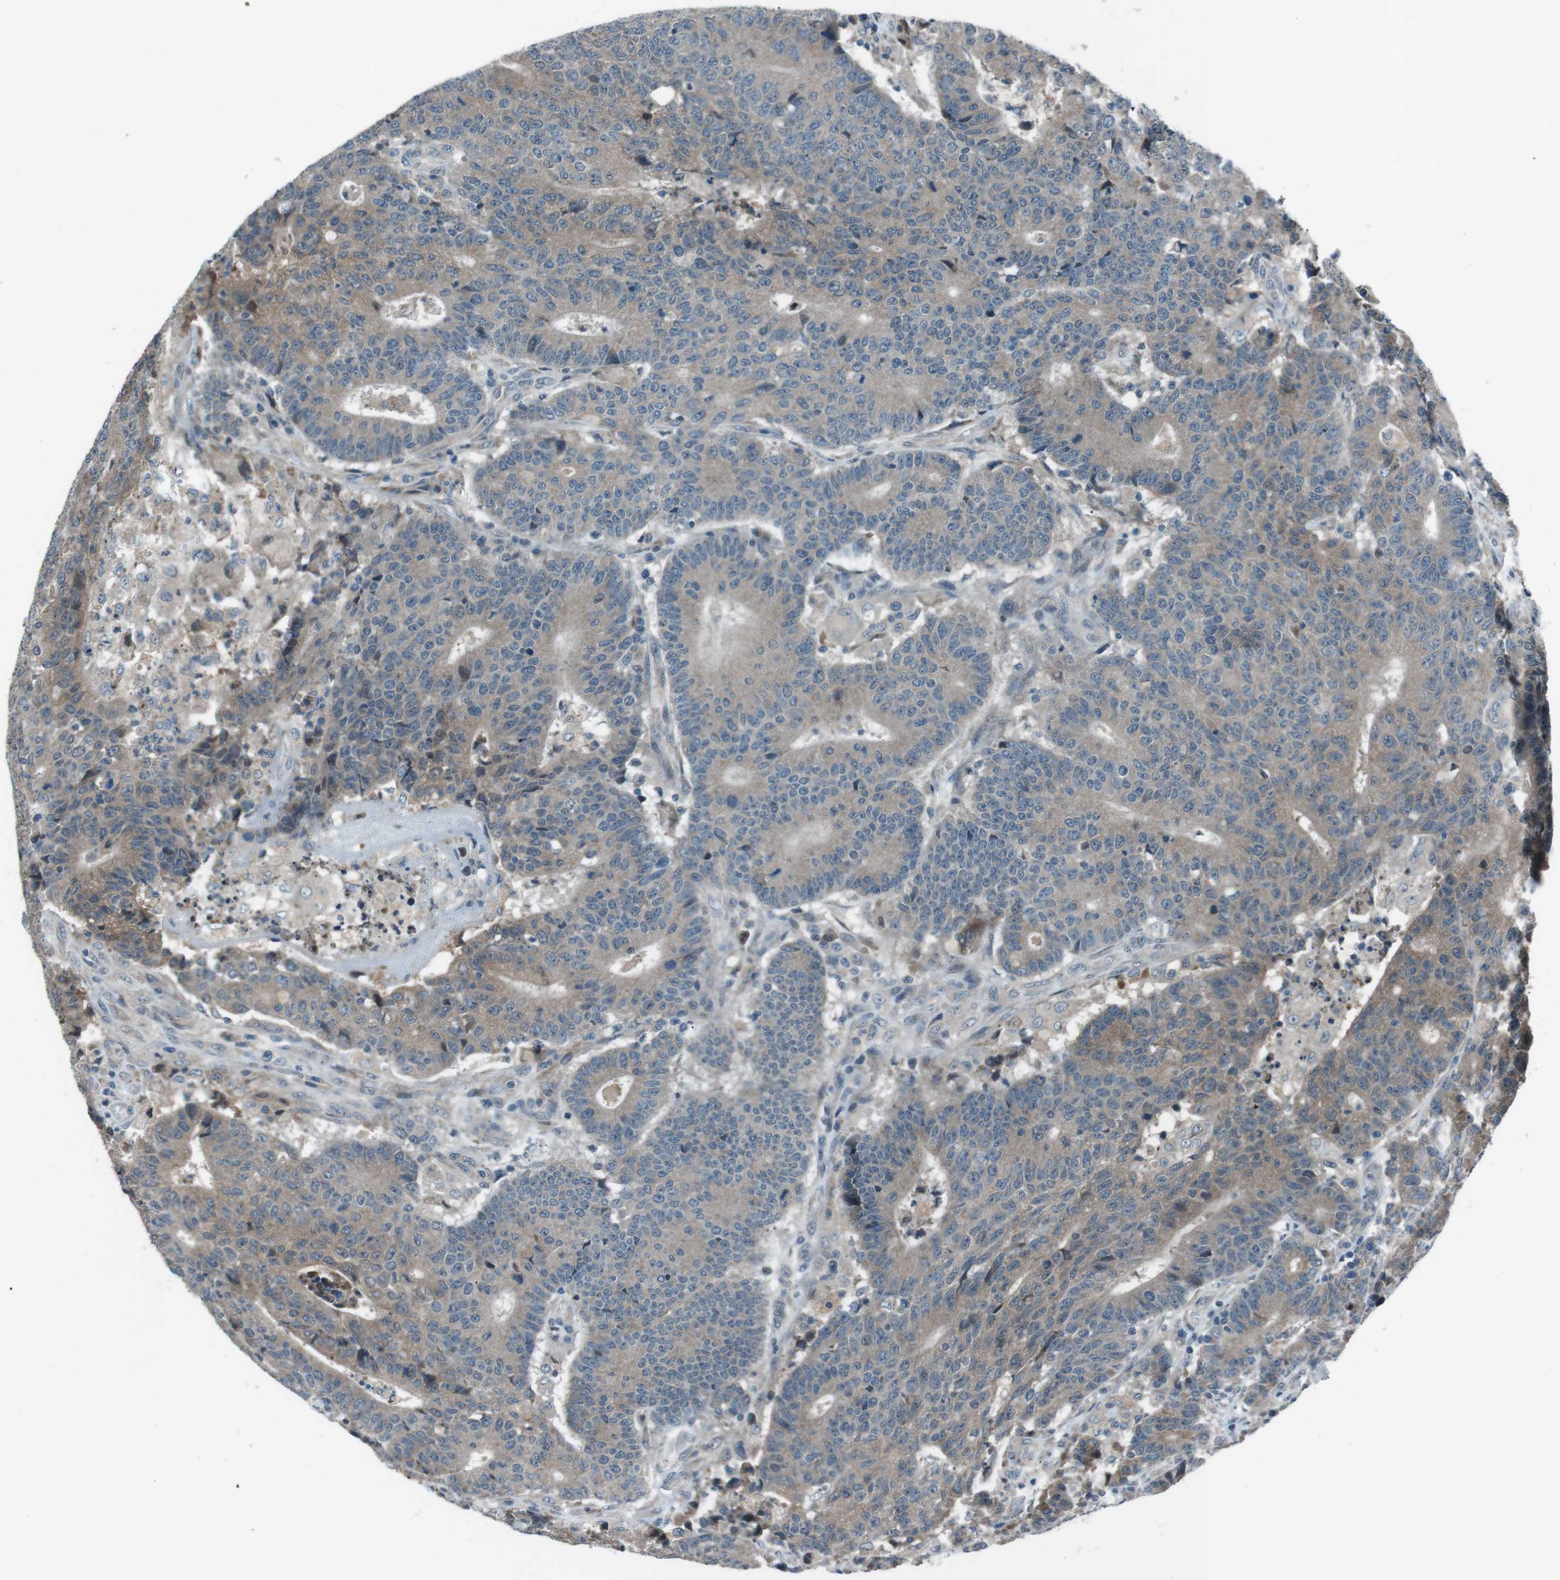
{"staining": {"intensity": "weak", "quantity": ">75%", "location": "cytoplasmic/membranous"}, "tissue": "colorectal cancer", "cell_type": "Tumor cells", "image_type": "cancer", "snomed": [{"axis": "morphology", "description": "Normal tissue, NOS"}, {"axis": "morphology", "description": "Adenocarcinoma, NOS"}, {"axis": "topography", "description": "Colon"}], "caption": "The histopathology image displays staining of adenocarcinoma (colorectal), revealing weak cytoplasmic/membranous protein positivity (brown color) within tumor cells.", "gene": "LRIG2", "patient": {"sex": "female", "age": 75}}